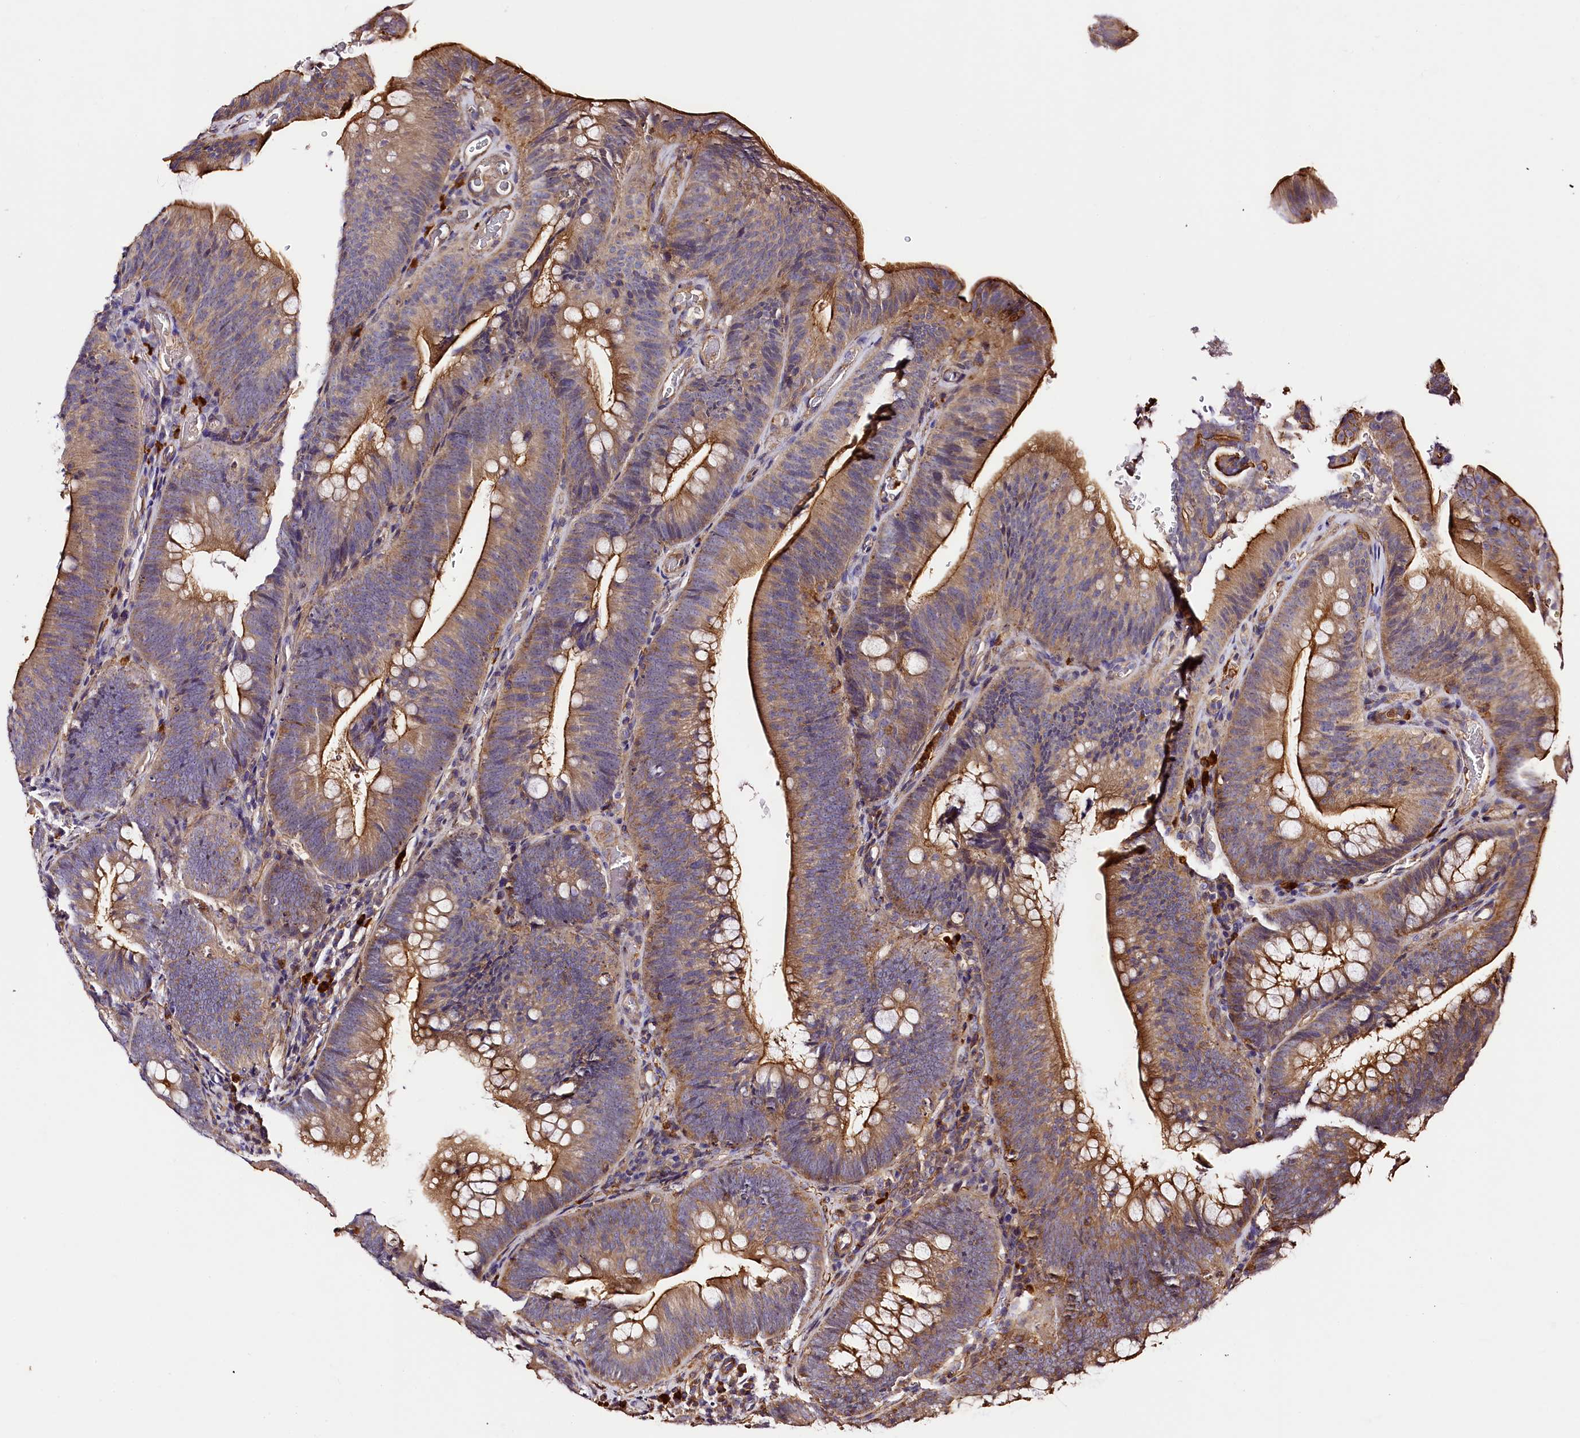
{"staining": {"intensity": "moderate", "quantity": ">75%", "location": "cytoplasmic/membranous"}, "tissue": "colorectal cancer", "cell_type": "Tumor cells", "image_type": "cancer", "snomed": [{"axis": "morphology", "description": "Normal tissue, NOS"}, {"axis": "topography", "description": "Colon"}], "caption": "A high-resolution image shows immunohistochemistry (IHC) staining of colorectal cancer, which shows moderate cytoplasmic/membranous staining in approximately >75% of tumor cells.", "gene": "RAPSN", "patient": {"sex": "female", "age": 82}}